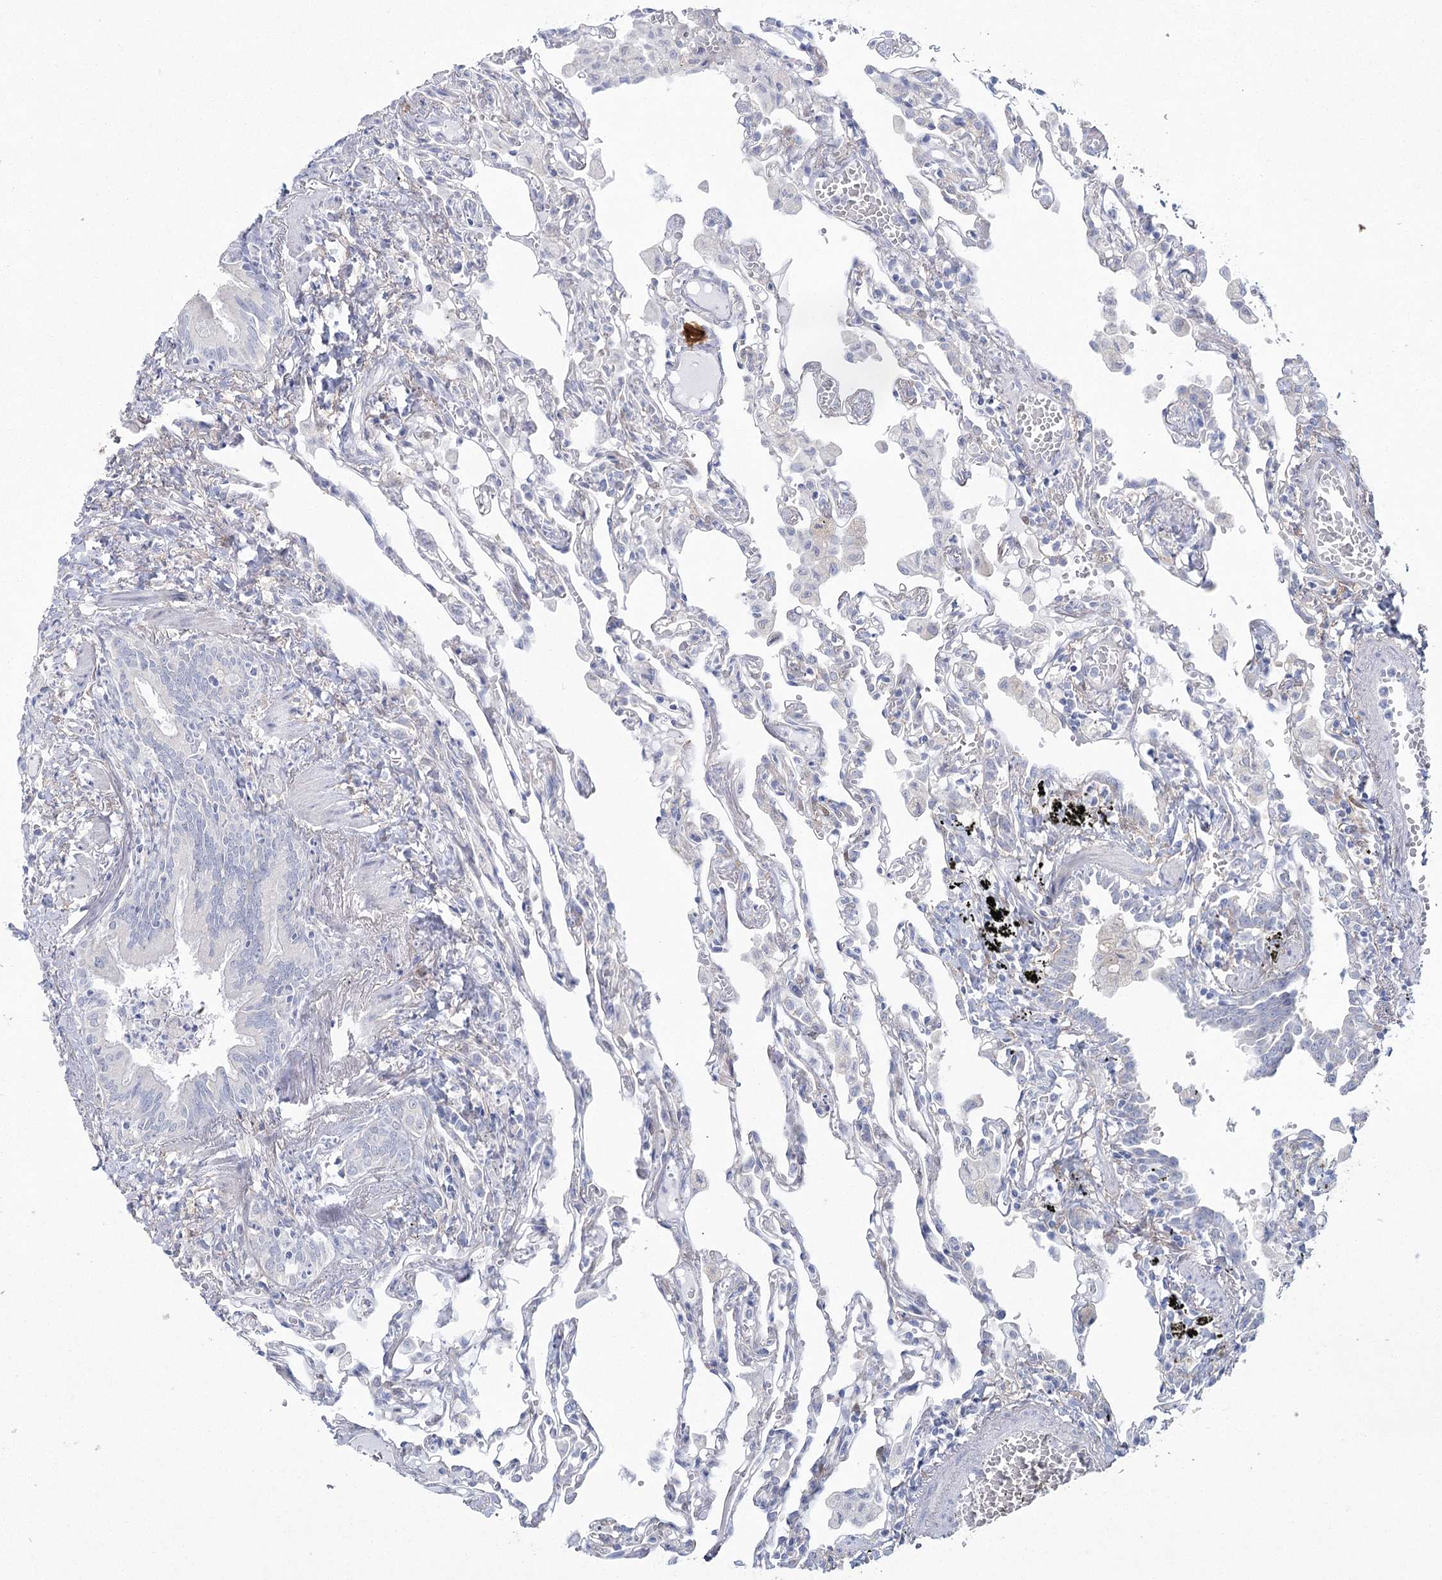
{"staining": {"intensity": "negative", "quantity": "none", "location": "none"}, "tissue": "lung", "cell_type": "Alveolar cells", "image_type": "normal", "snomed": [{"axis": "morphology", "description": "Normal tissue, NOS"}, {"axis": "topography", "description": "Bronchus"}, {"axis": "topography", "description": "Lung"}], "caption": "High magnification brightfield microscopy of normal lung stained with DAB (brown) and counterstained with hematoxylin (blue): alveolar cells show no significant expression.", "gene": "CCDC88A", "patient": {"sex": "female", "age": 49}}